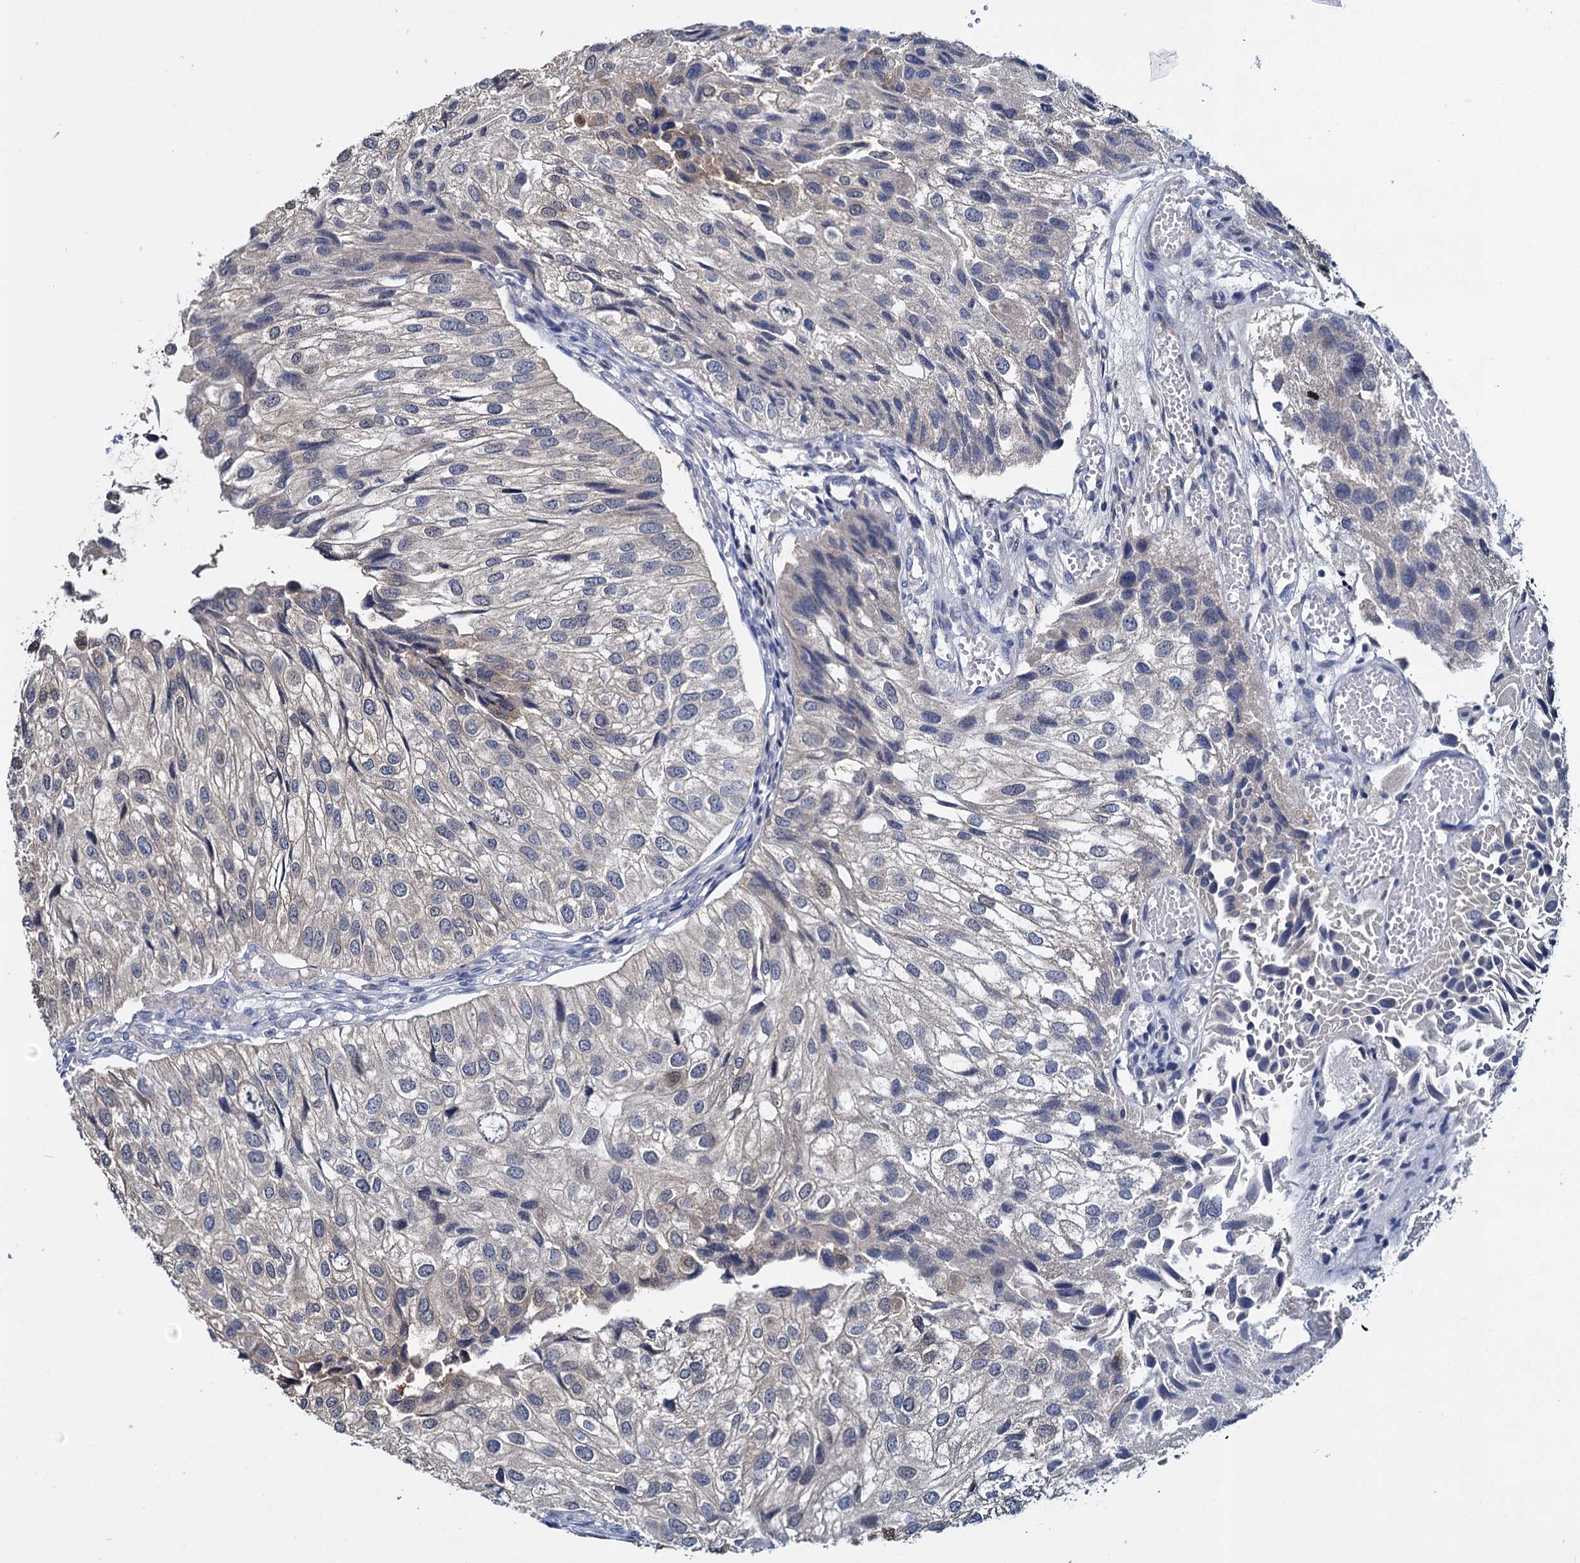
{"staining": {"intensity": "weak", "quantity": "25%-75%", "location": "cytoplasmic/membranous"}, "tissue": "urothelial cancer", "cell_type": "Tumor cells", "image_type": "cancer", "snomed": [{"axis": "morphology", "description": "Urothelial carcinoma, Low grade"}, {"axis": "topography", "description": "Urinary bladder"}], "caption": "Immunohistochemistry micrograph of low-grade urothelial carcinoma stained for a protein (brown), which displays low levels of weak cytoplasmic/membranous staining in approximately 25%-75% of tumor cells.", "gene": "GSTM2", "patient": {"sex": "female", "age": 89}}